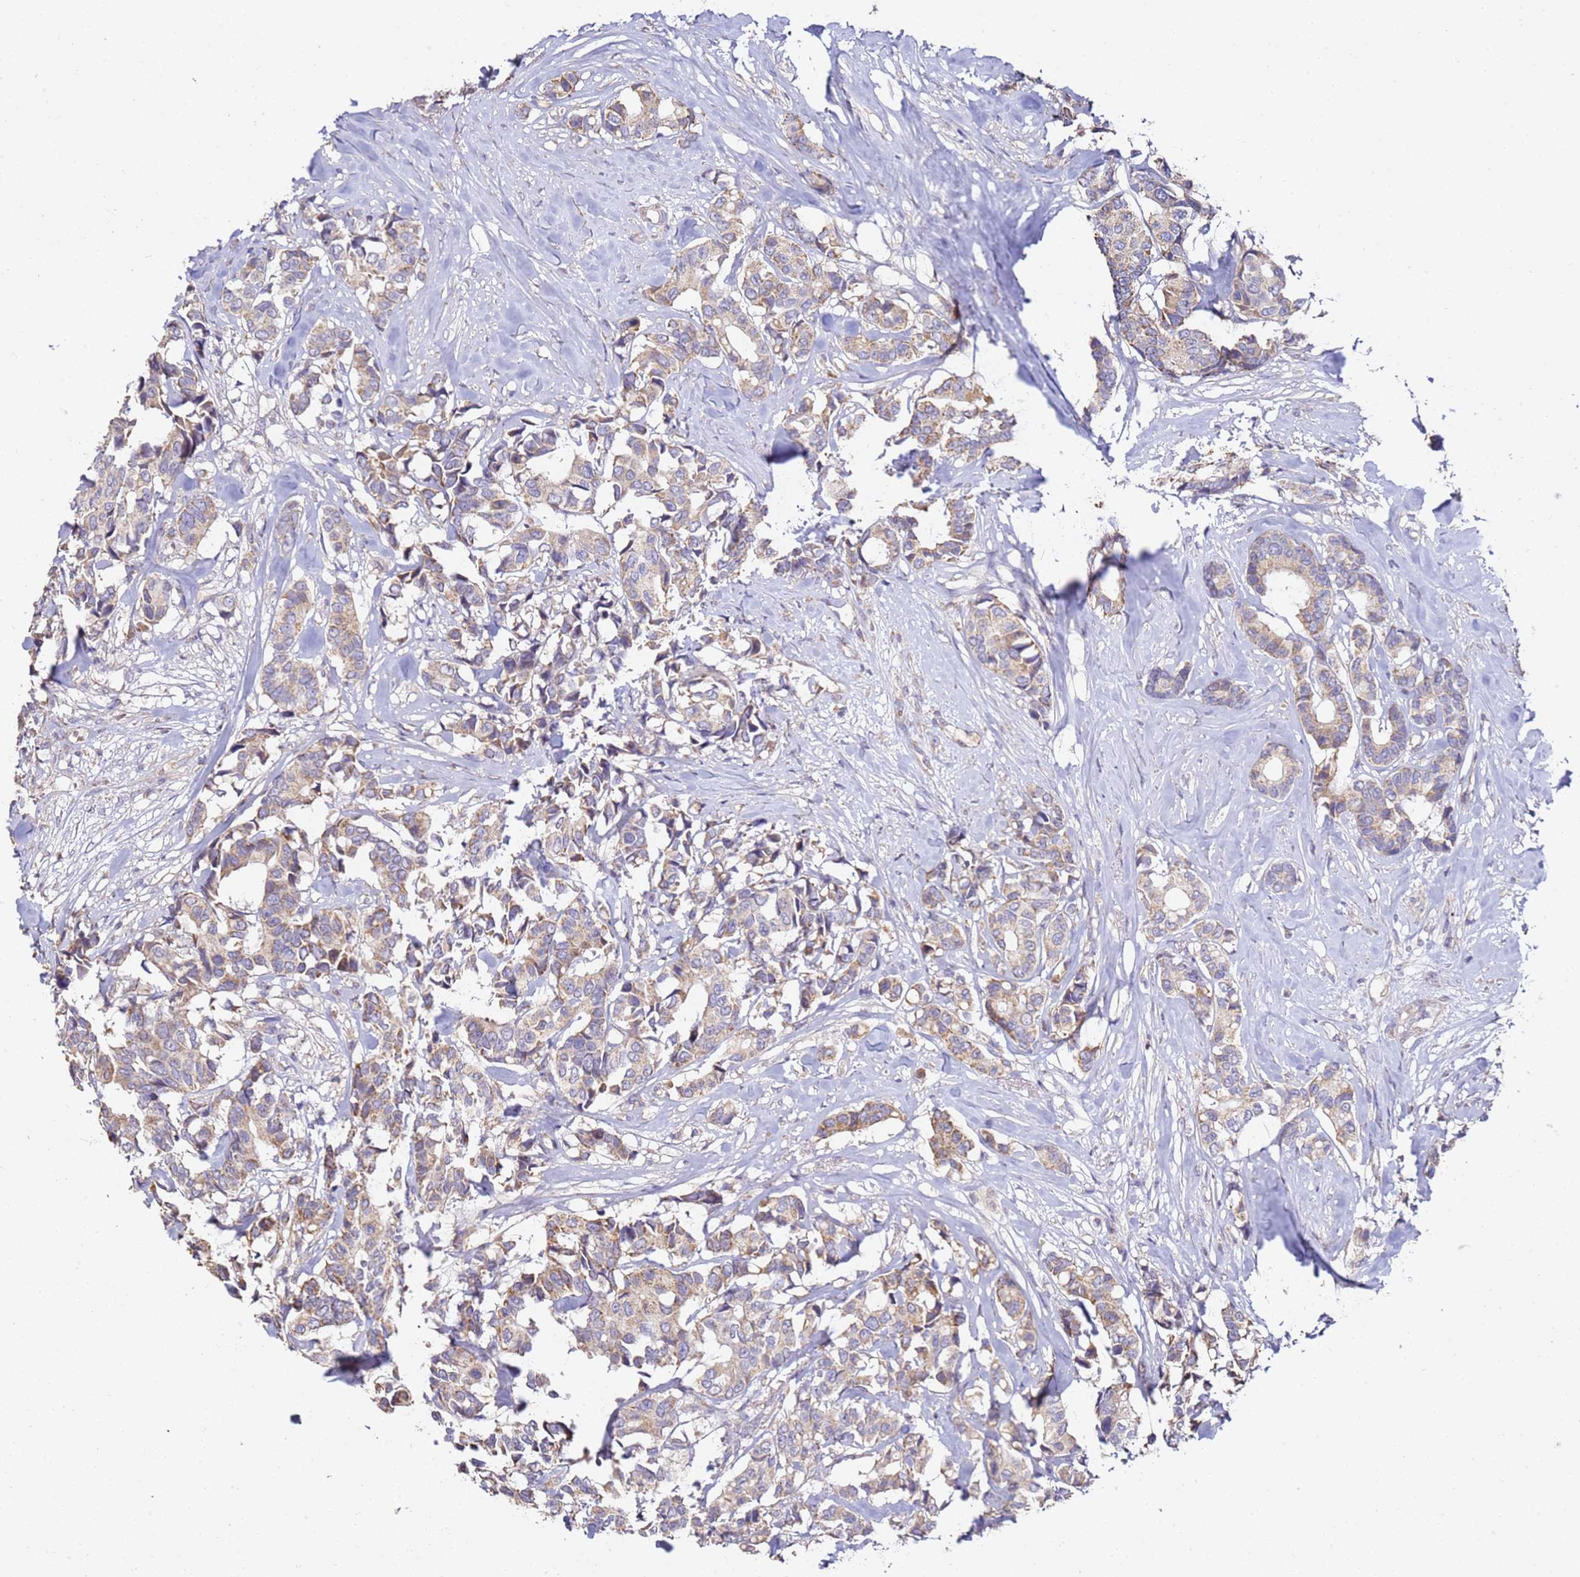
{"staining": {"intensity": "weak", "quantity": "25%-75%", "location": "cytoplasmic/membranous"}, "tissue": "breast cancer", "cell_type": "Tumor cells", "image_type": "cancer", "snomed": [{"axis": "morphology", "description": "Duct carcinoma"}, {"axis": "topography", "description": "Breast"}], "caption": "Breast infiltrating ductal carcinoma stained for a protein displays weak cytoplasmic/membranous positivity in tumor cells.", "gene": "OR2B11", "patient": {"sex": "female", "age": 87}}